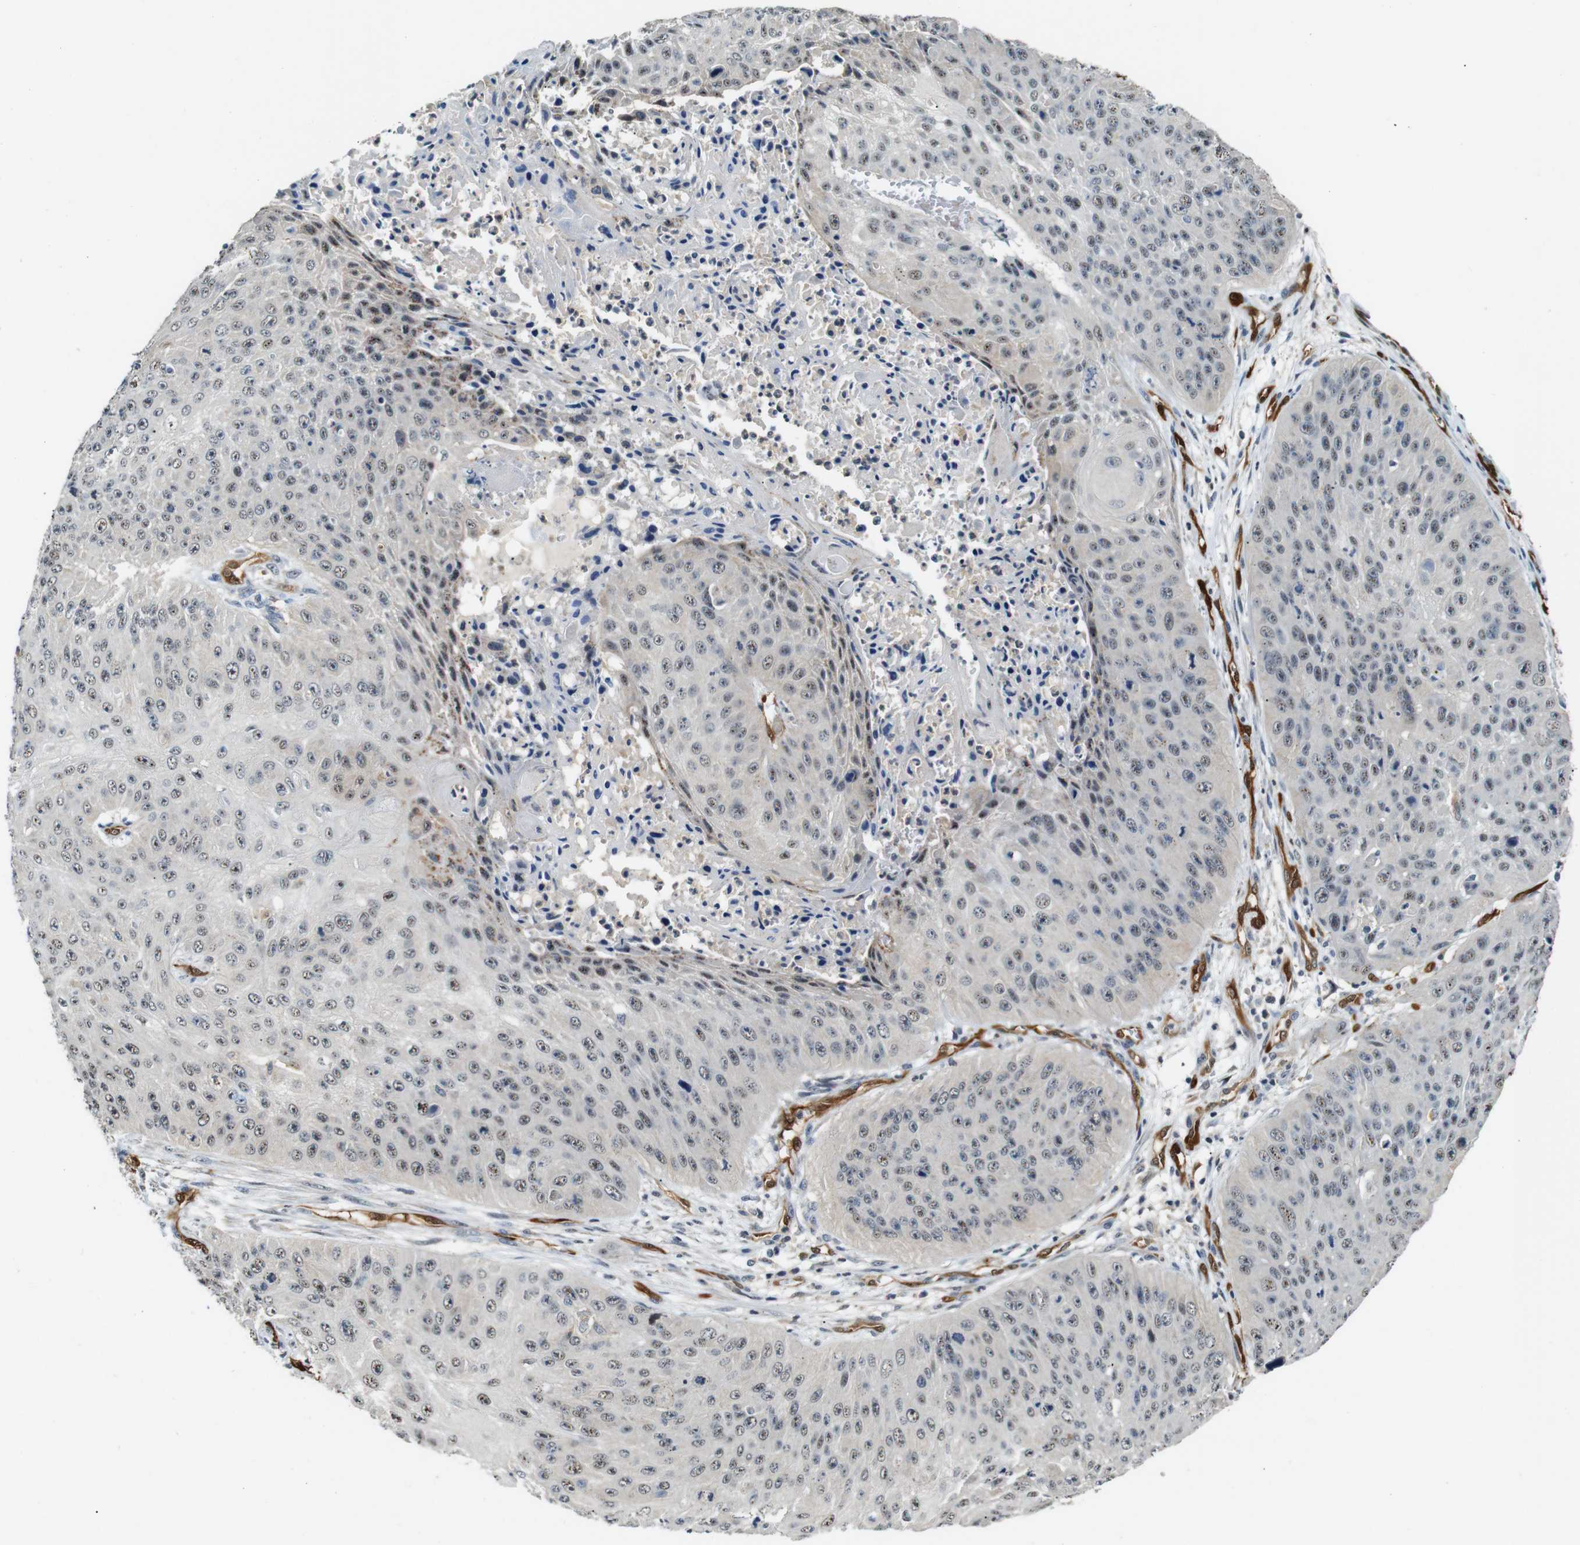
{"staining": {"intensity": "weak", "quantity": ">75%", "location": "nuclear"}, "tissue": "skin cancer", "cell_type": "Tumor cells", "image_type": "cancer", "snomed": [{"axis": "morphology", "description": "Squamous cell carcinoma, NOS"}, {"axis": "topography", "description": "Skin"}], "caption": "Immunohistochemical staining of human skin cancer shows low levels of weak nuclear protein positivity in approximately >75% of tumor cells.", "gene": "LXN", "patient": {"sex": "female", "age": 80}}